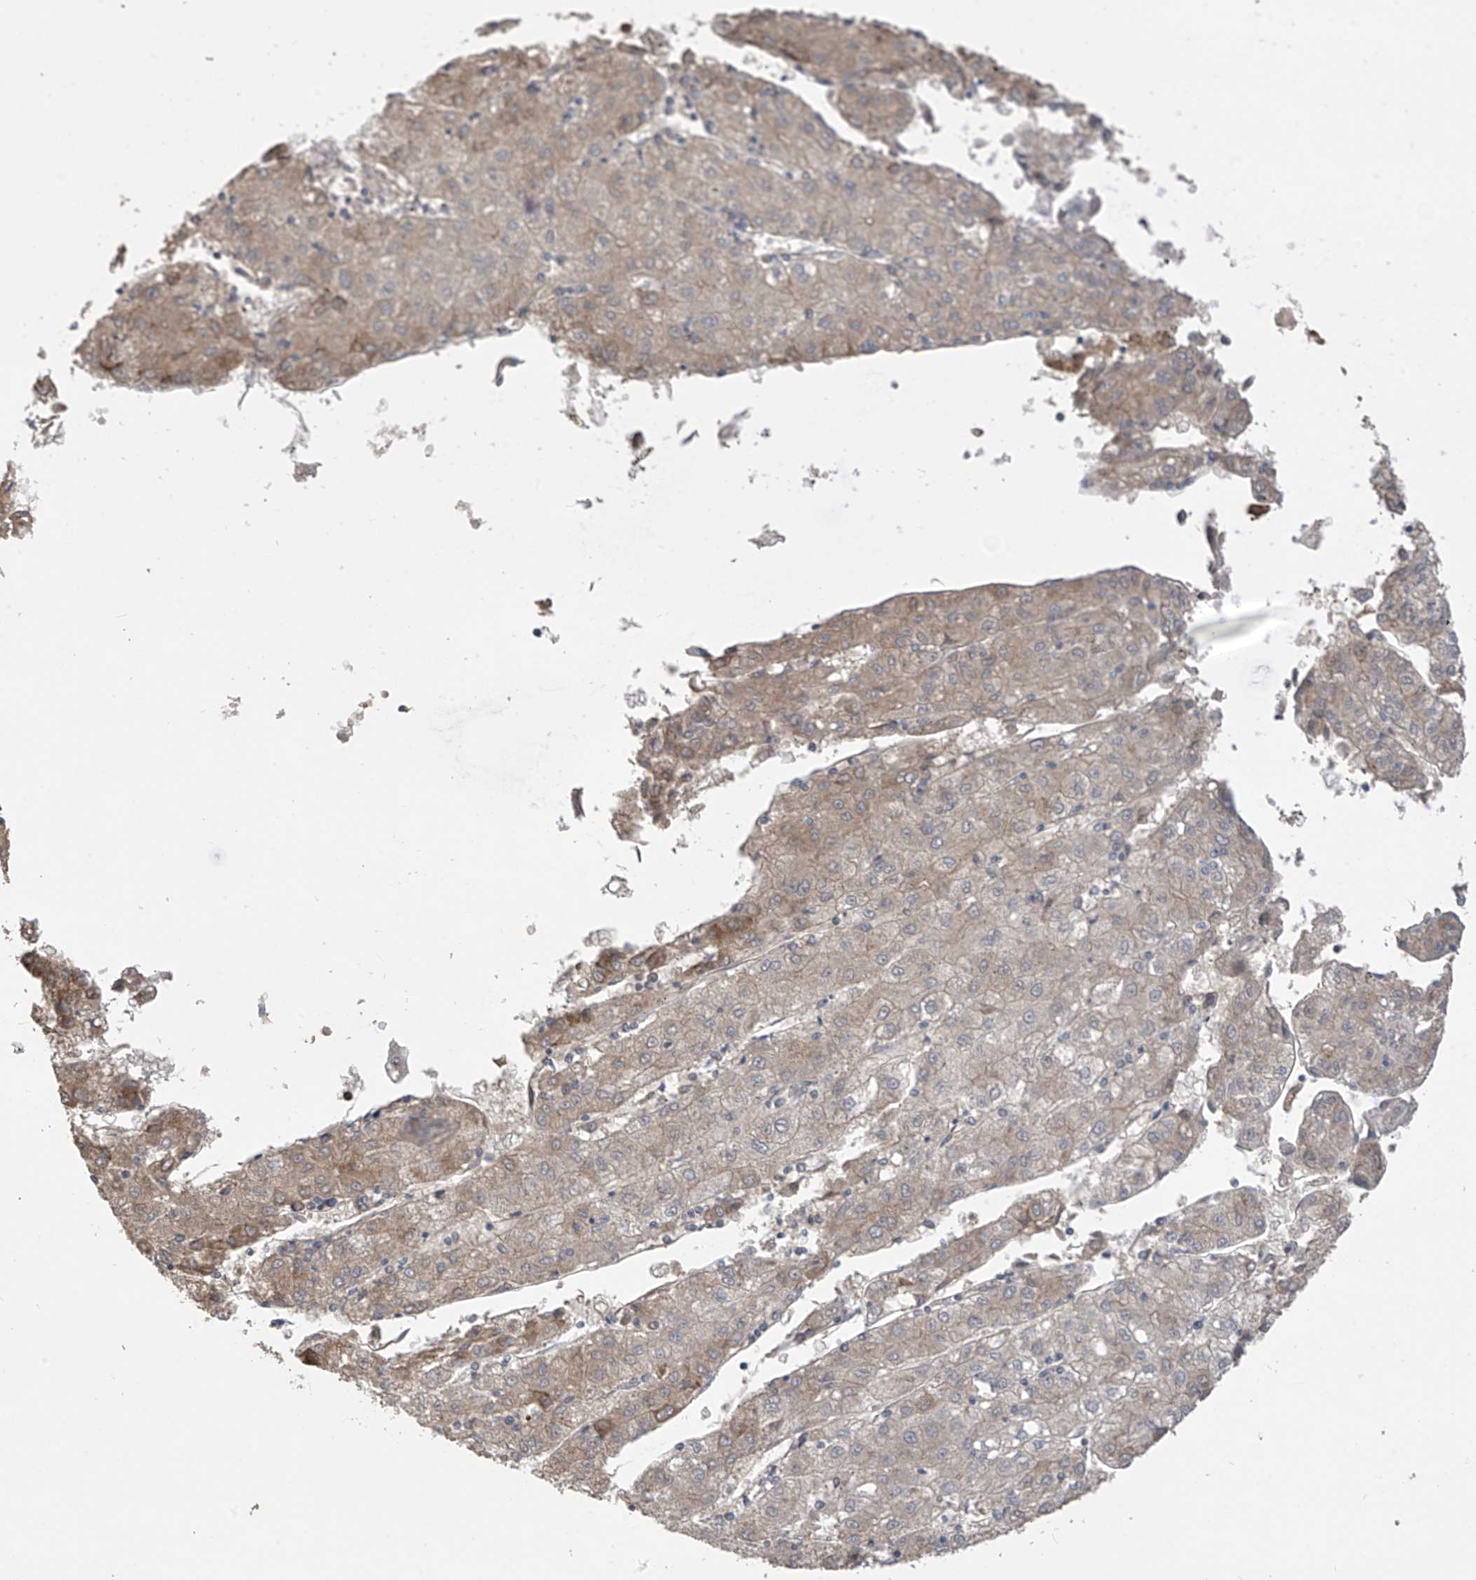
{"staining": {"intensity": "weak", "quantity": "<25%", "location": "cytoplasmic/membranous"}, "tissue": "liver cancer", "cell_type": "Tumor cells", "image_type": "cancer", "snomed": [{"axis": "morphology", "description": "Carcinoma, Hepatocellular, NOS"}, {"axis": "topography", "description": "Liver"}], "caption": "Immunohistochemistry (IHC) micrograph of liver cancer (hepatocellular carcinoma) stained for a protein (brown), which reveals no staining in tumor cells.", "gene": "PHACTR4", "patient": {"sex": "male", "age": 72}}